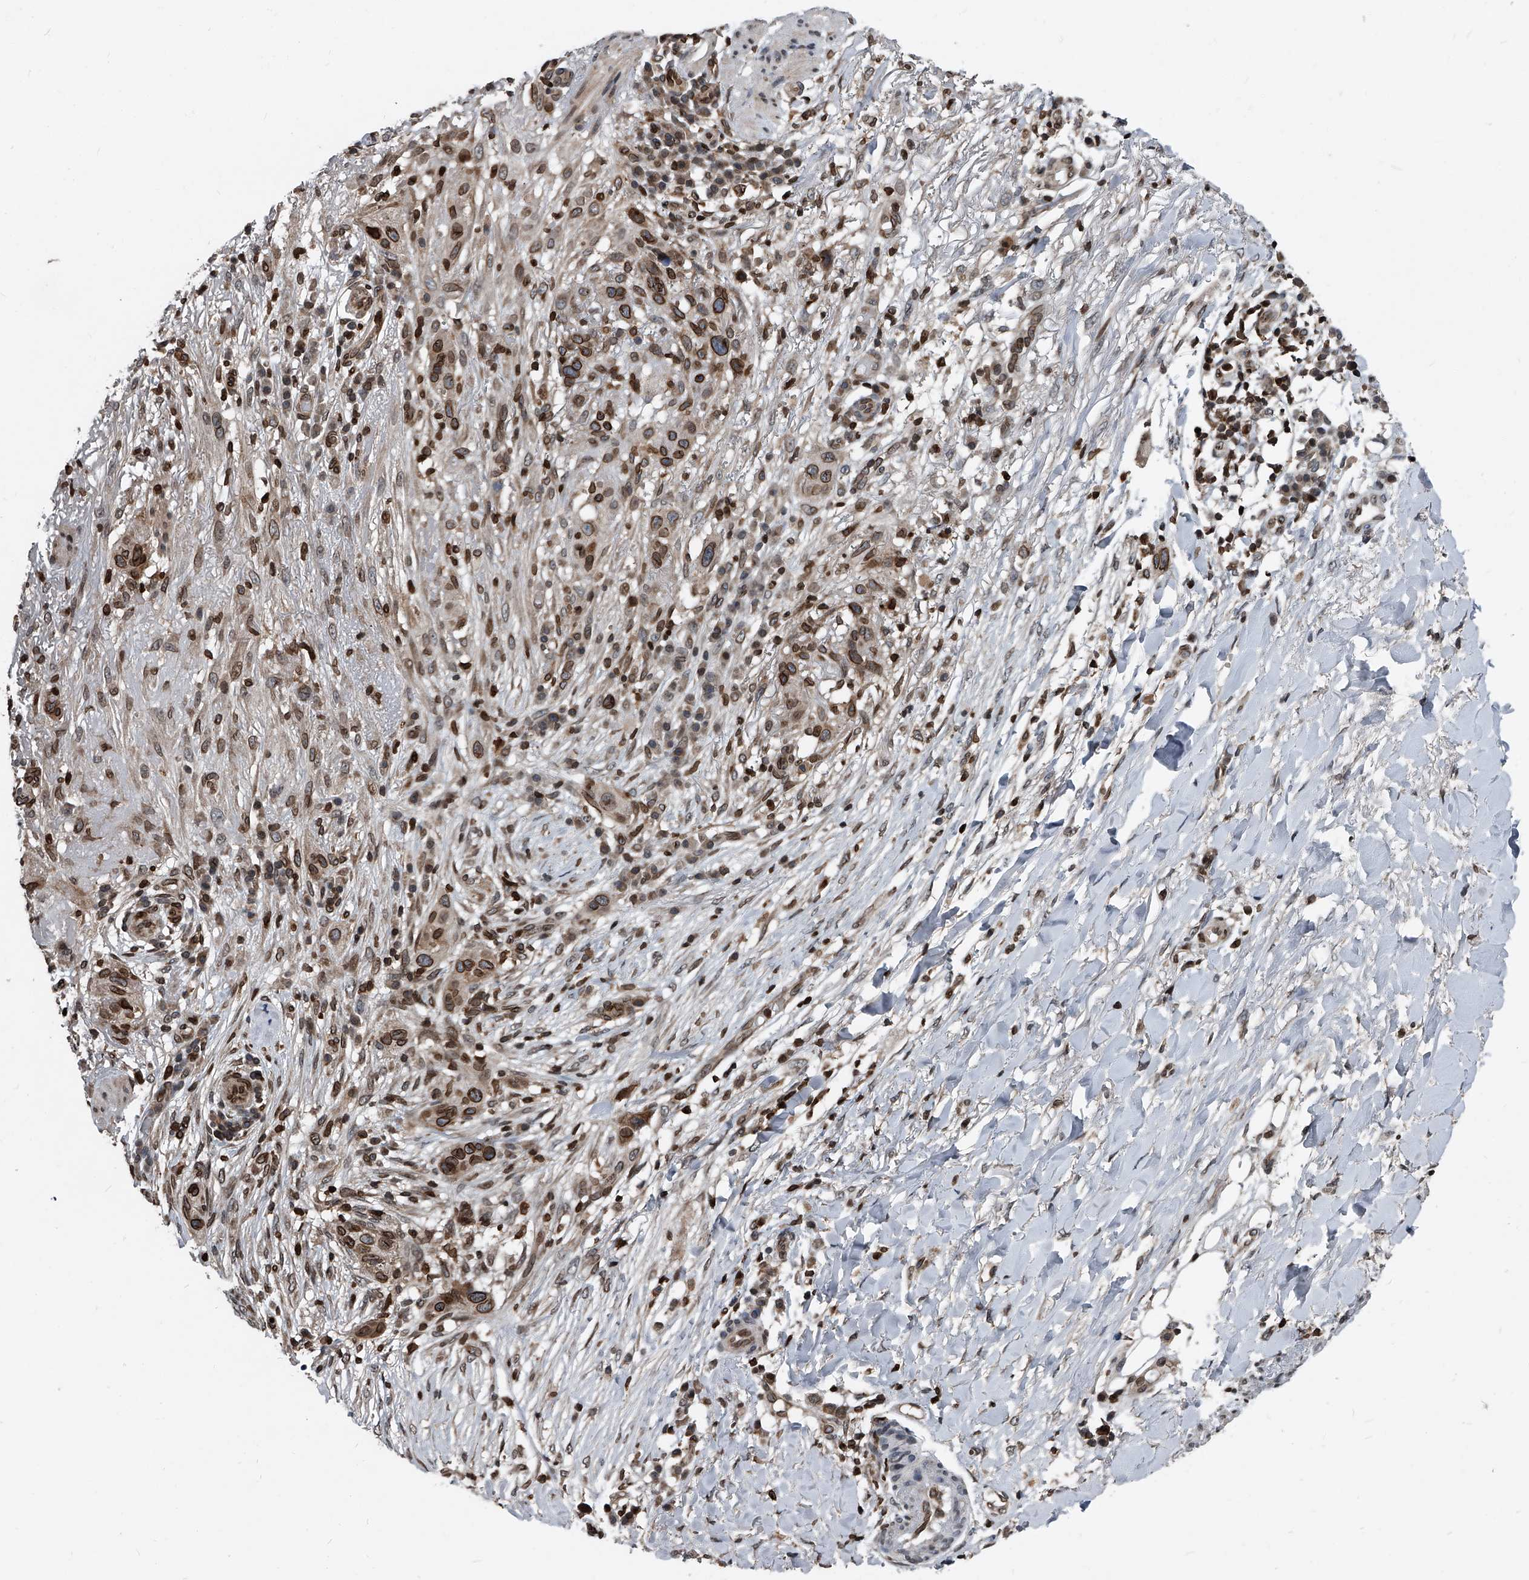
{"staining": {"intensity": "strong", "quantity": ">75%", "location": "cytoplasmic/membranous,nuclear"}, "tissue": "skin cancer", "cell_type": "Tumor cells", "image_type": "cancer", "snomed": [{"axis": "morphology", "description": "Normal tissue, NOS"}, {"axis": "morphology", "description": "Squamous cell carcinoma, NOS"}, {"axis": "topography", "description": "Skin"}], "caption": "This is an image of immunohistochemistry (IHC) staining of squamous cell carcinoma (skin), which shows strong expression in the cytoplasmic/membranous and nuclear of tumor cells.", "gene": "PHF20", "patient": {"sex": "female", "age": 96}}